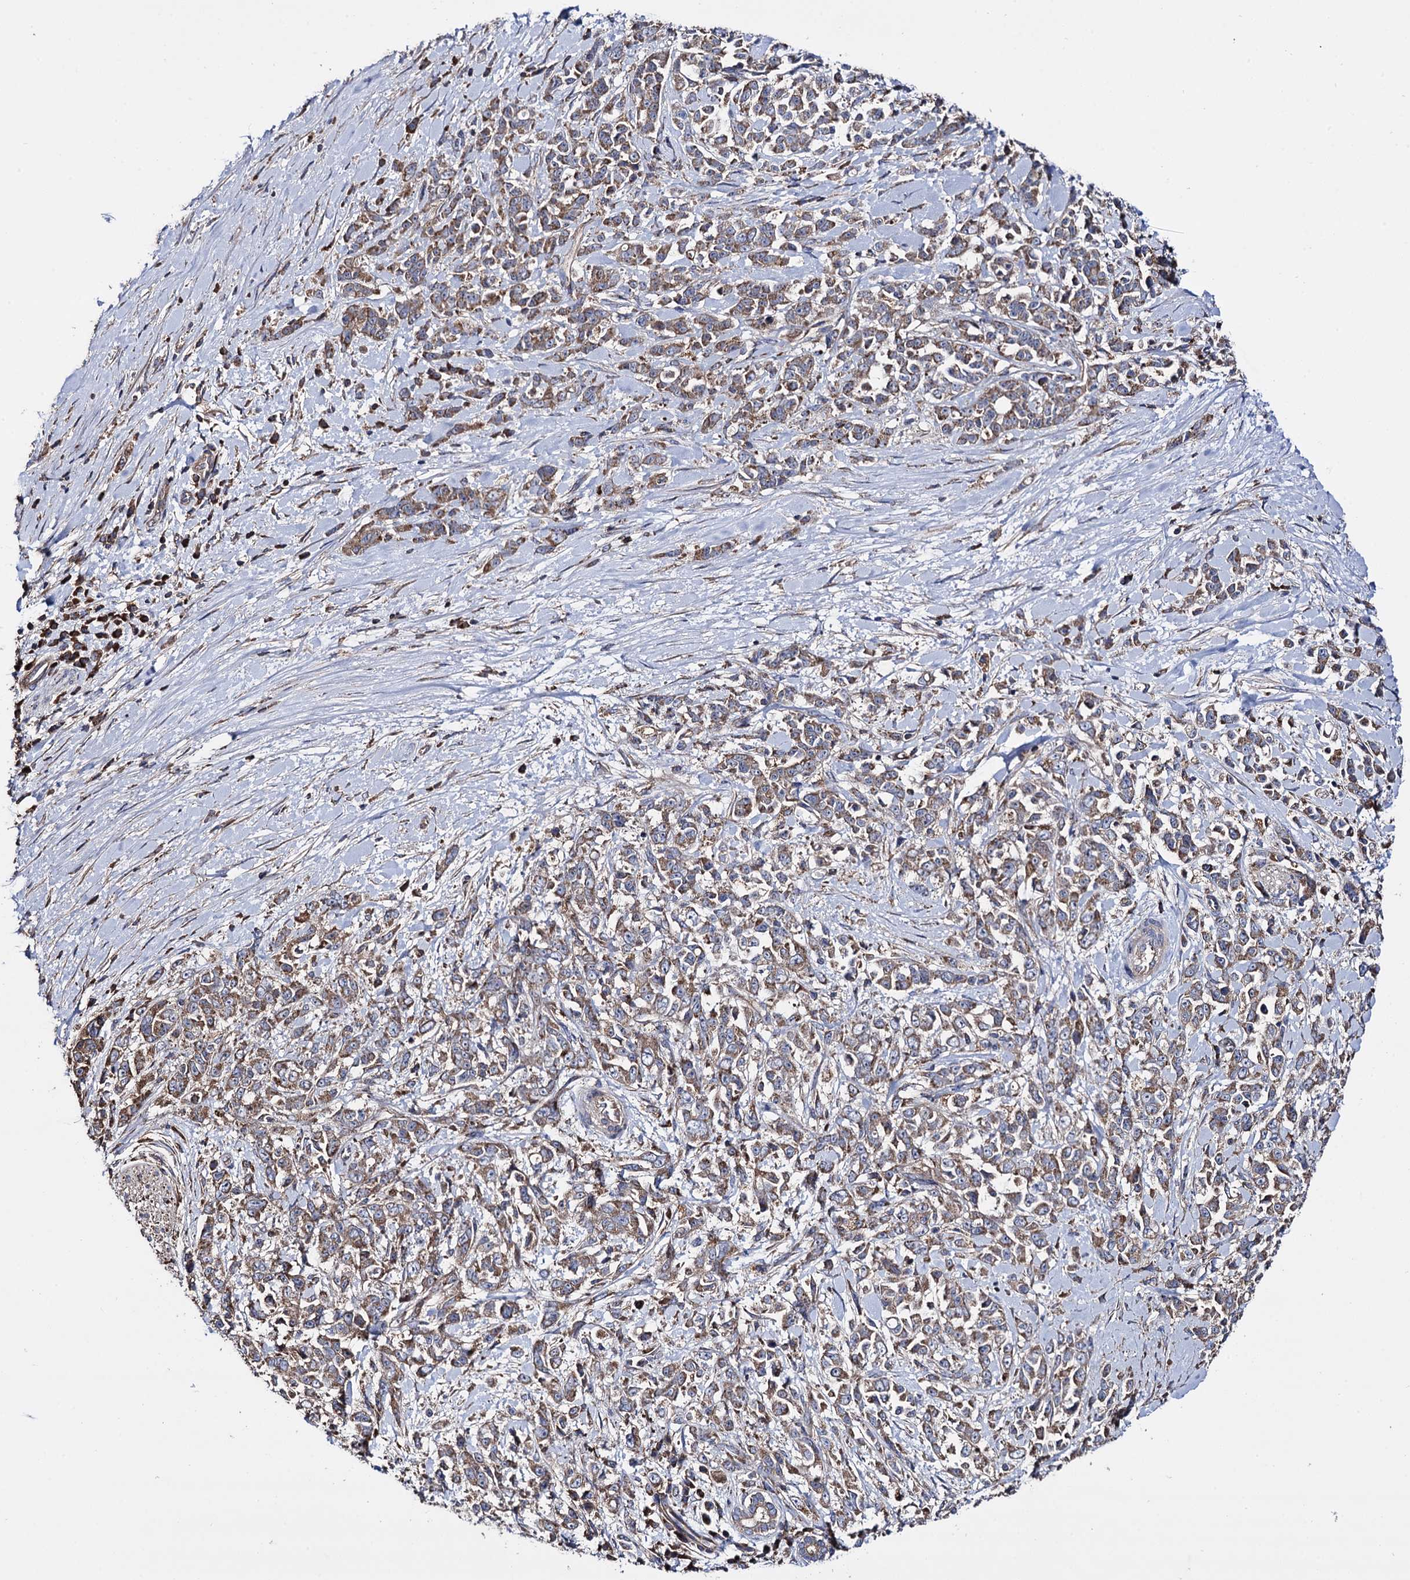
{"staining": {"intensity": "moderate", "quantity": ">75%", "location": "cytoplasmic/membranous"}, "tissue": "pancreatic cancer", "cell_type": "Tumor cells", "image_type": "cancer", "snomed": [{"axis": "morphology", "description": "Normal tissue, NOS"}, {"axis": "morphology", "description": "Adenocarcinoma, NOS"}, {"axis": "topography", "description": "Pancreas"}], "caption": "Human pancreatic cancer (adenocarcinoma) stained for a protein (brown) exhibits moderate cytoplasmic/membranous positive expression in about >75% of tumor cells.", "gene": "IQCH", "patient": {"sex": "female", "age": 64}}